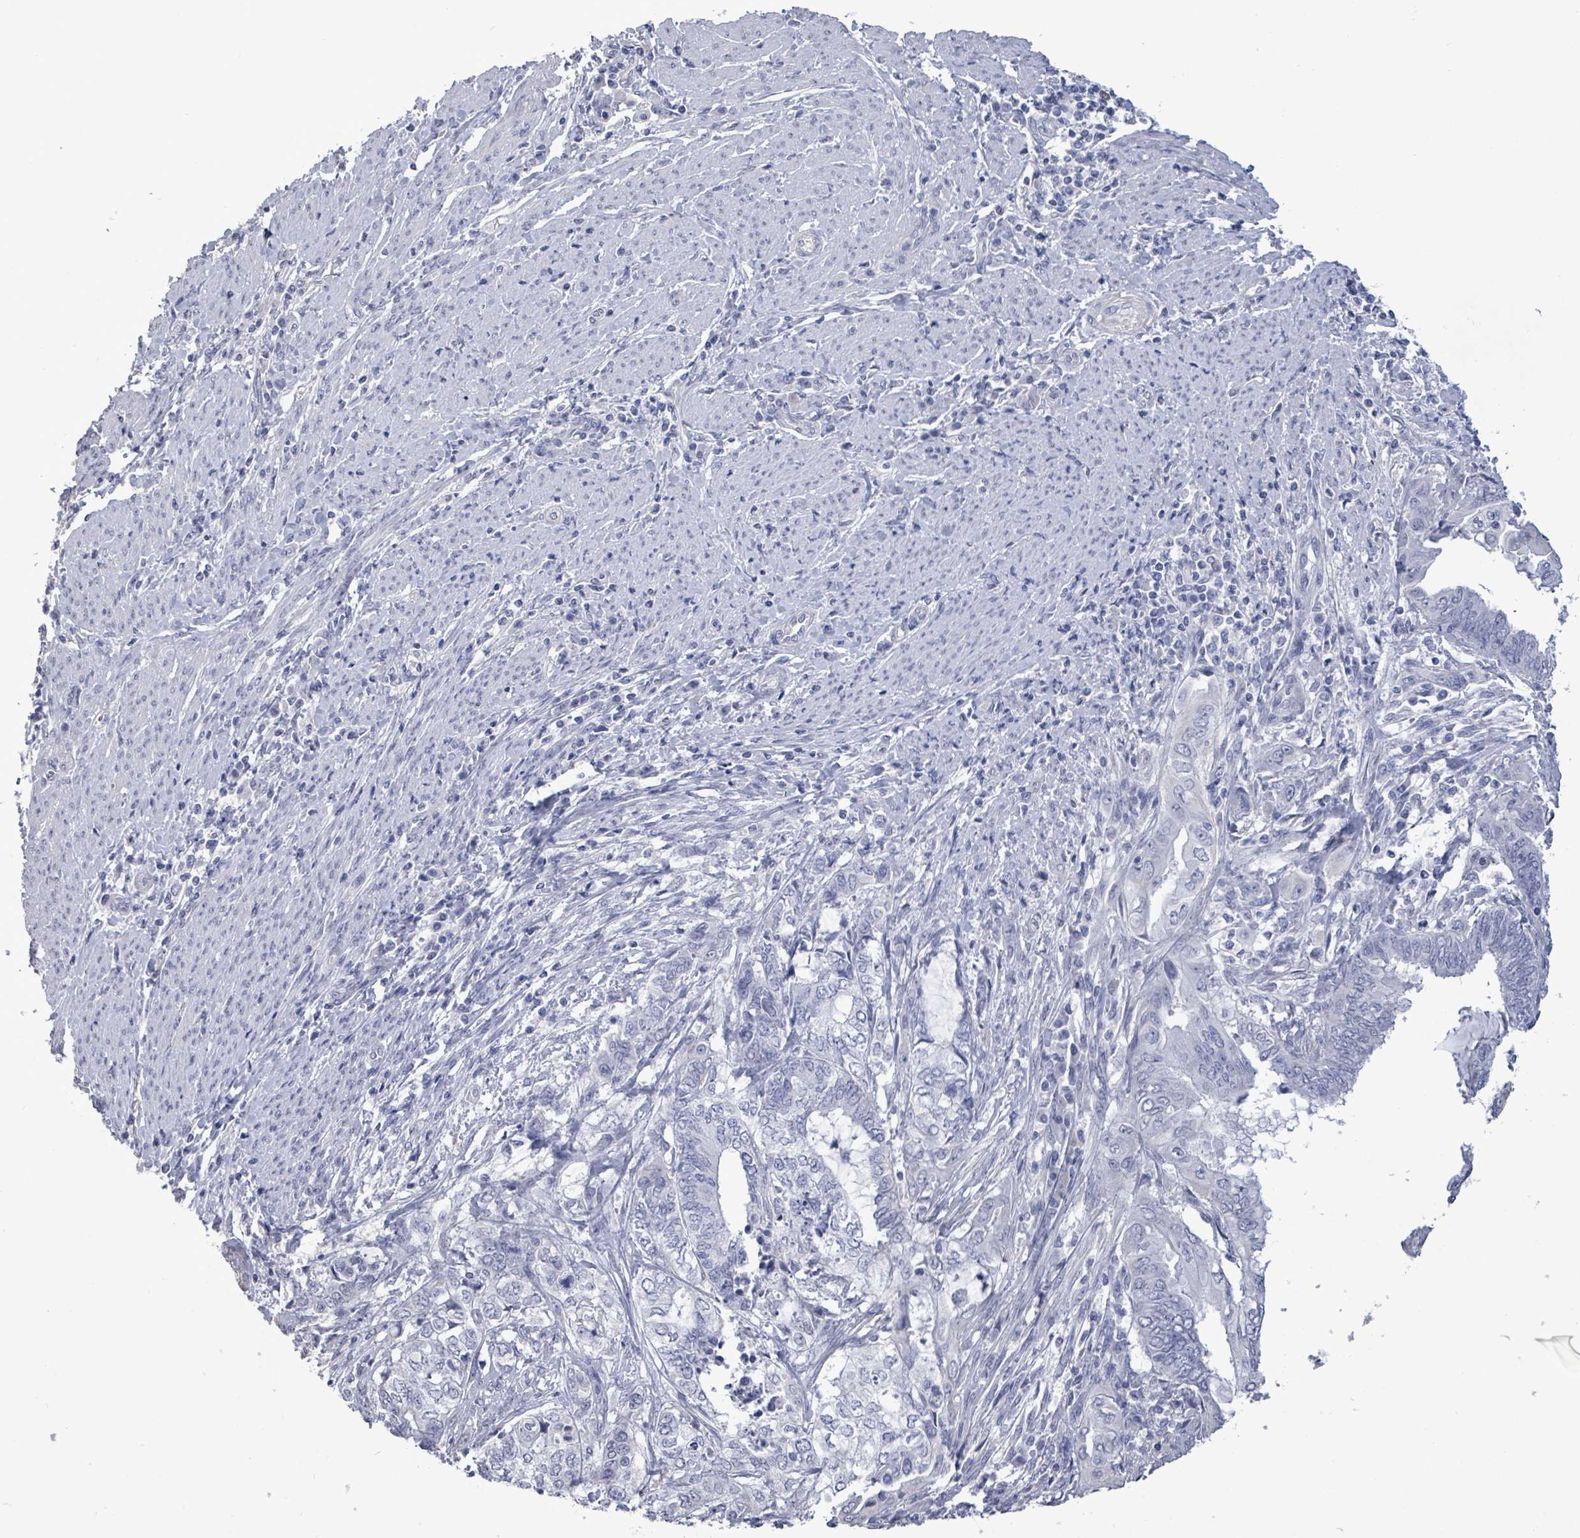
{"staining": {"intensity": "negative", "quantity": "none", "location": "none"}, "tissue": "endometrial cancer", "cell_type": "Tumor cells", "image_type": "cancer", "snomed": [{"axis": "morphology", "description": "Adenocarcinoma, NOS"}, {"axis": "topography", "description": "Uterus"}, {"axis": "topography", "description": "Endometrium"}], "caption": "Adenocarcinoma (endometrial) stained for a protein using IHC displays no positivity tumor cells.", "gene": "CT45A5", "patient": {"sex": "female", "age": 70}}